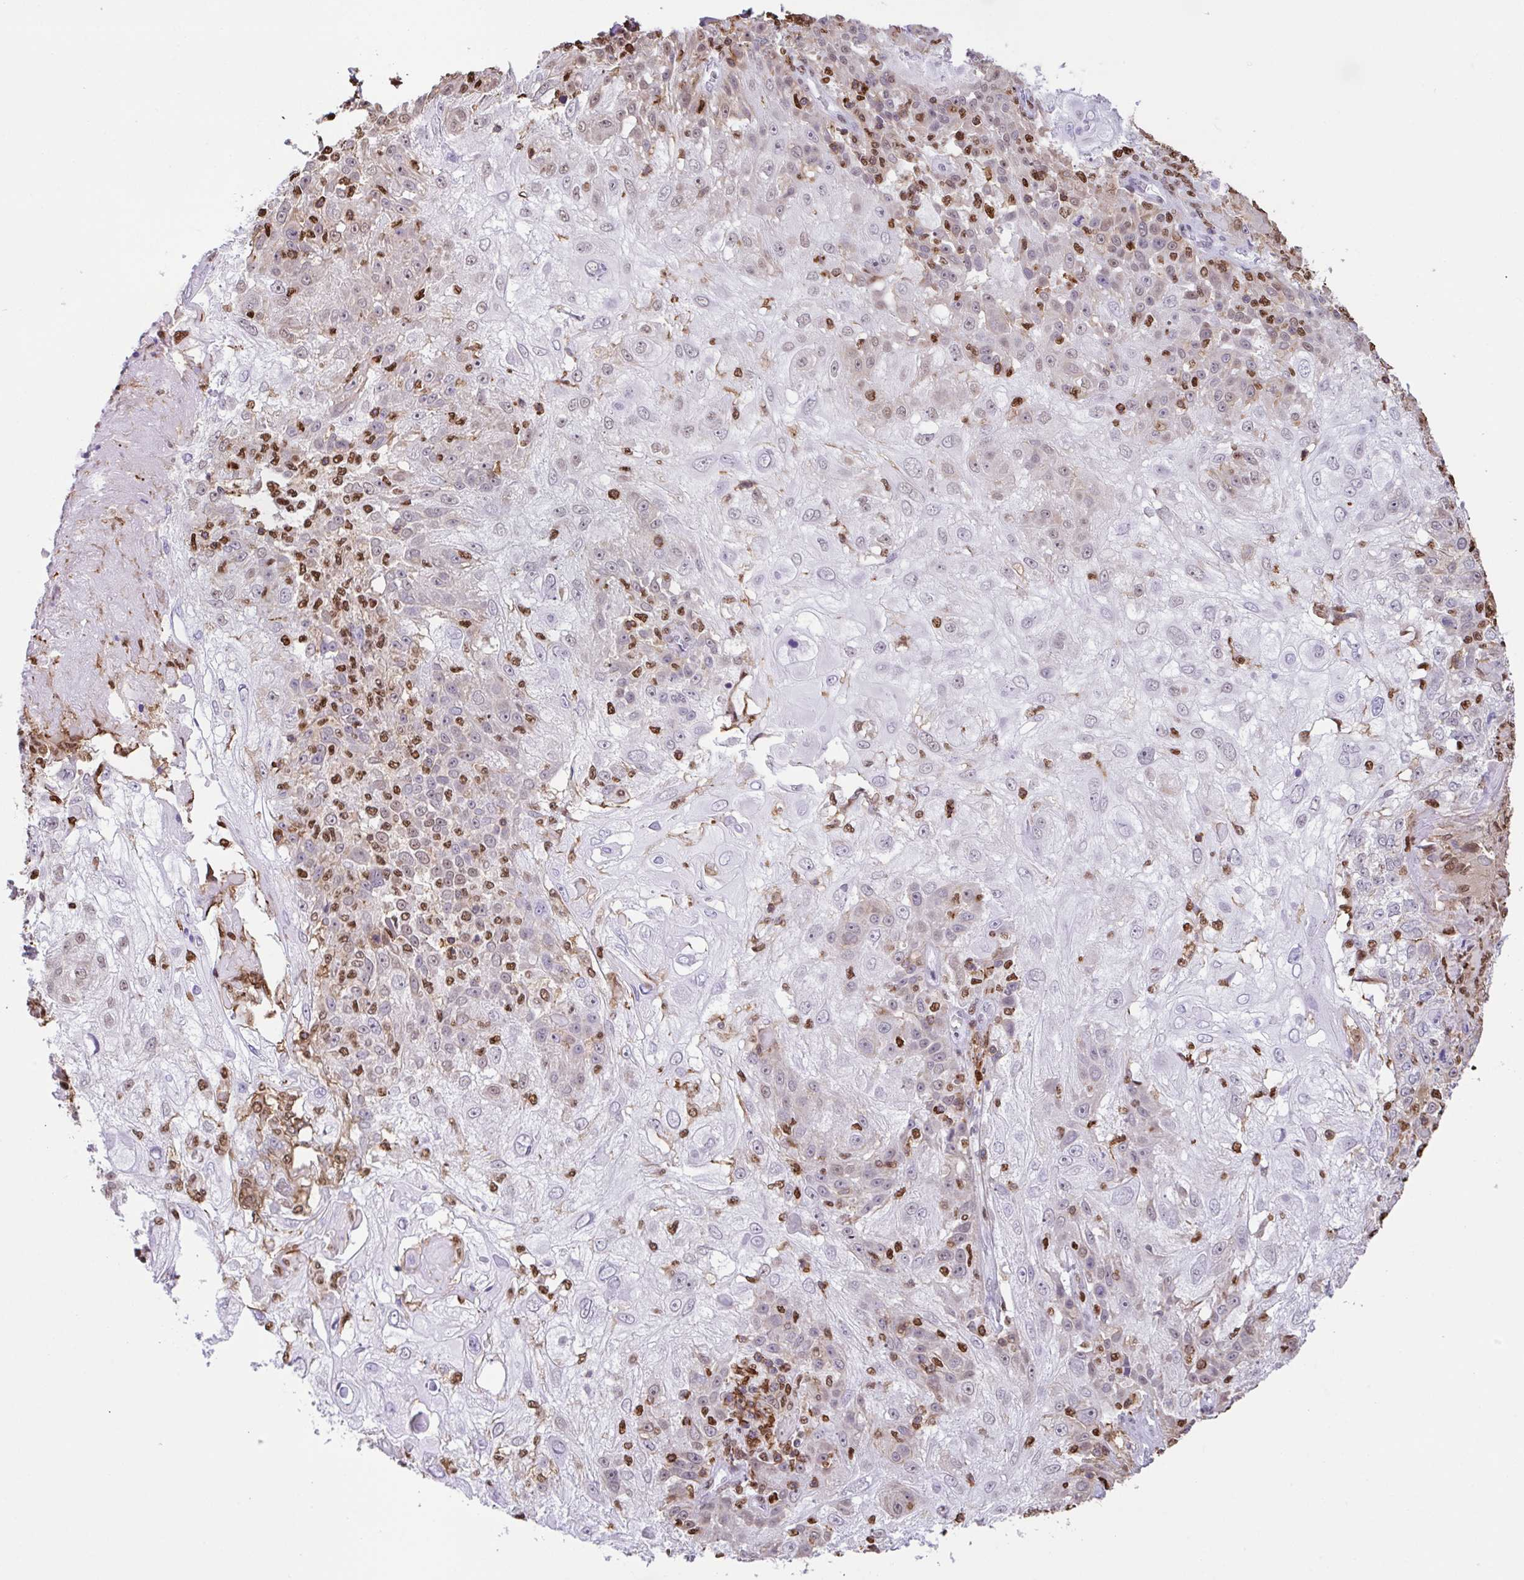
{"staining": {"intensity": "weak", "quantity": "<25%", "location": "cytoplasmic/membranous,nuclear"}, "tissue": "skin cancer", "cell_type": "Tumor cells", "image_type": "cancer", "snomed": [{"axis": "morphology", "description": "Normal tissue, NOS"}, {"axis": "morphology", "description": "Squamous cell carcinoma, NOS"}, {"axis": "topography", "description": "Skin"}], "caption": "There is no significant positivity in tumor cells of skin squamous cell carcinoma.", "gene": "BTBD10", "patient": {"sex": "female", "age": 83}}